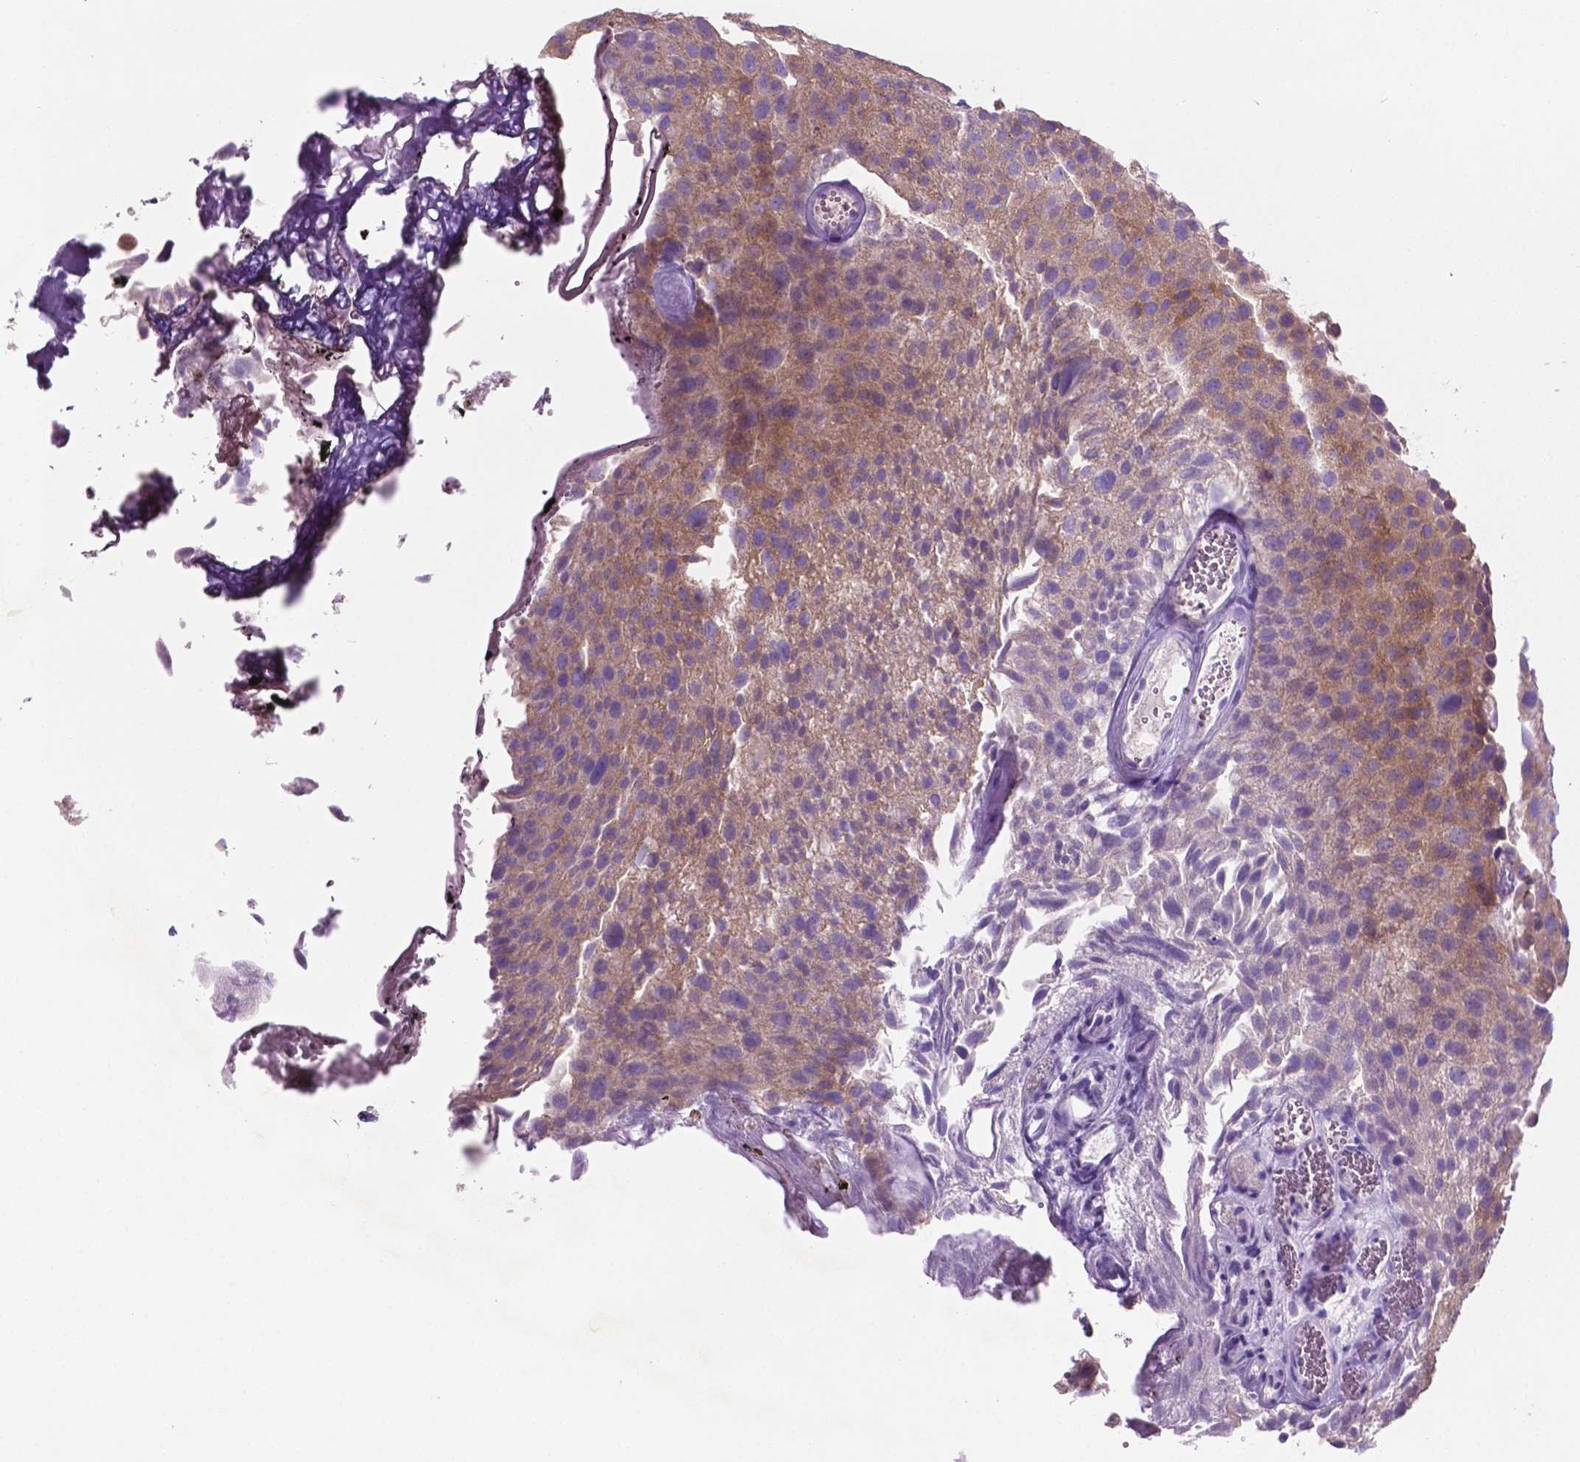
{"staining": {"intensity": "weak", "quantity": "25%-75%", "location": "cytoplasmic/membranous"}, "tissue": "urothelial cancer", "cell_type": "Tumor cells", "image_type": "cancer", "snomed": [{"axis": "morphology", "description": "Urothelial carcinoma, Low grade"}, {"axis": "topography", "description": "Urinary bladder"}], "caption": "IHC photomicrograph of neoplastic tissue: low-grade urothelial carcinoma stained using immunohistochemistry (IHC) shows low levels of weak protein expression localized specifically in the cytoplasmic/membranous of tumor cells, appearing as a cytoplasmic/membranous brown color.", "gene": "POU4F1", "patient": {"sex": "male", "age": 72}}